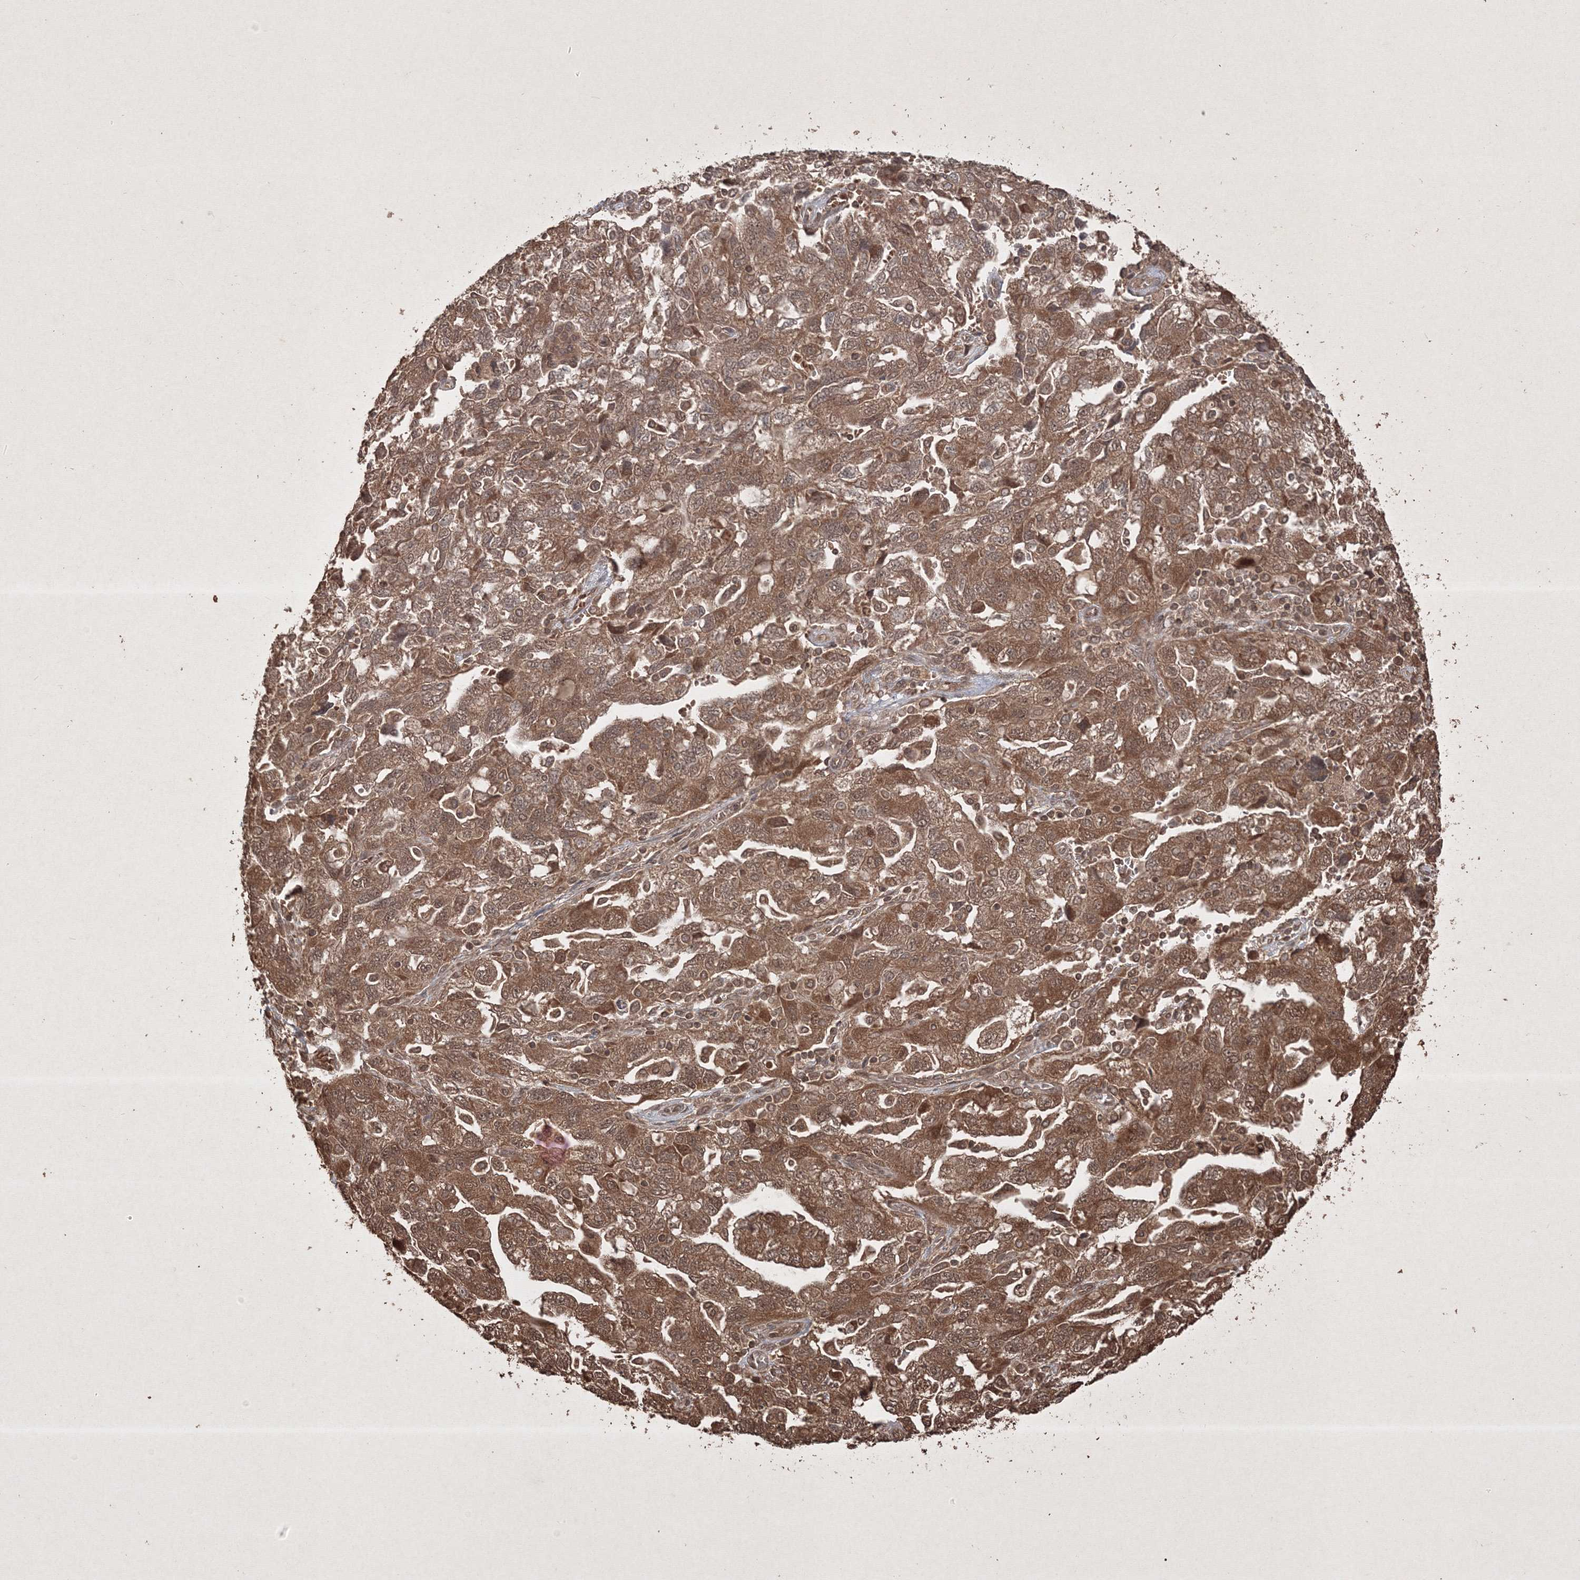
{"staining": {"intensity": "moderate", "quantity": ">75%", "location": "cytoplasmic/membranous,nuclear"}, "tissue": "ovarian cancer", "cell_type": "Tumor cells", "image_type": "cancer", "snomed": [{"axis": "morphology", "description": "Carcinoma, NOS"}, {"axis": "morphology", "description": "Cystadenocarcinoma, serous, NOS"}, {"axis": "topography", "description": "Ovary"}], "caption": "Serous cystadenocarcinoma (ovarian) tissue displays moderate cytoplasmic/membranous and nuclear staining in approximately >75% of tumor cells", "gene": "PELI3", "patient": {"sex": "female", "age": 69}}